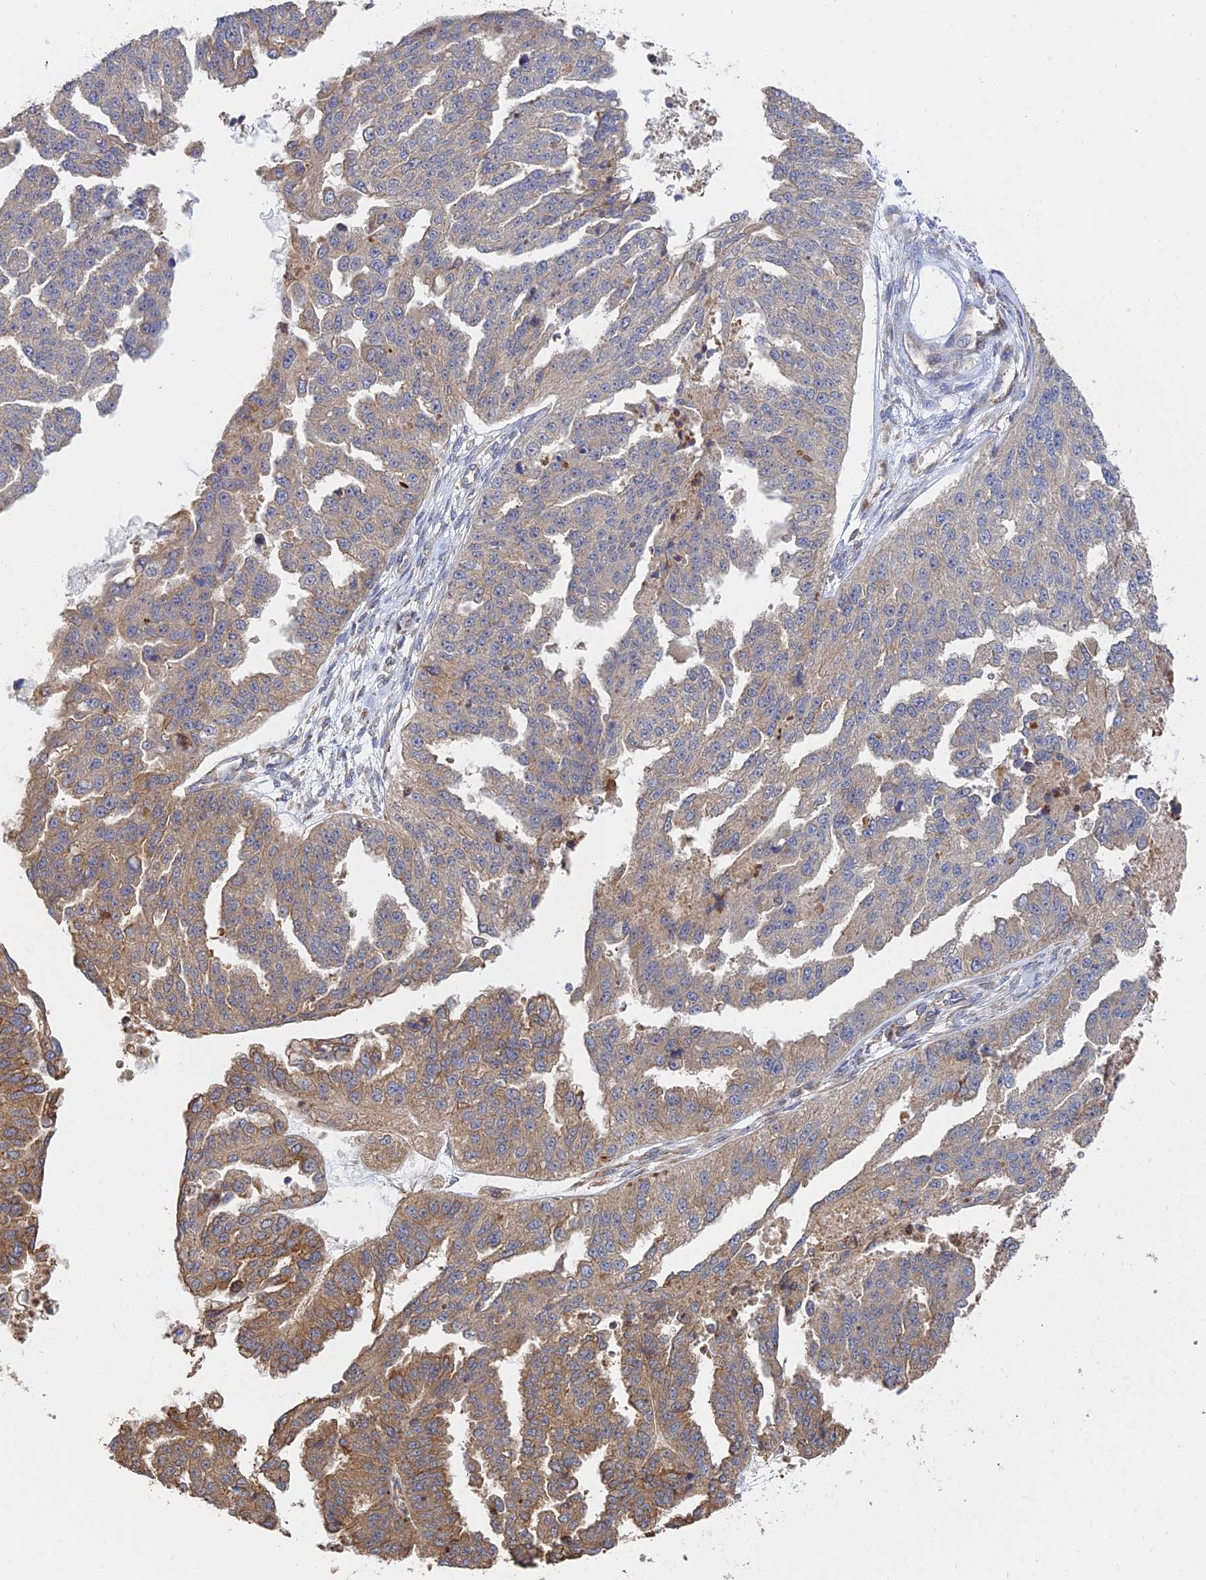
{"staining": {"intensity": "moderate", "quantity": "<25%", "location": "cytoplasmic/membranous"}, "tissue": "ovarian cancer", "cell_type": "Tumor cells", "image_type": "cancer", "snomed": [{"axis": "morphology", "description": "Cystadenocarcinoma, serous, NOS"}, {"axis": "topography", "description": "Ovary"}], "caption": "High-magnification brightfield microscopy of ovarian cancer (serous cystadenocarcinoma) stained with DAB (brown) and counterstained with hematoxylin (blue). tumor cells exhibit moderate cytoplasmic/membranous expression is present in approximately<25% of cells.", "gene": "WBP11", "patient": {"sex": "female", "age": 58}}